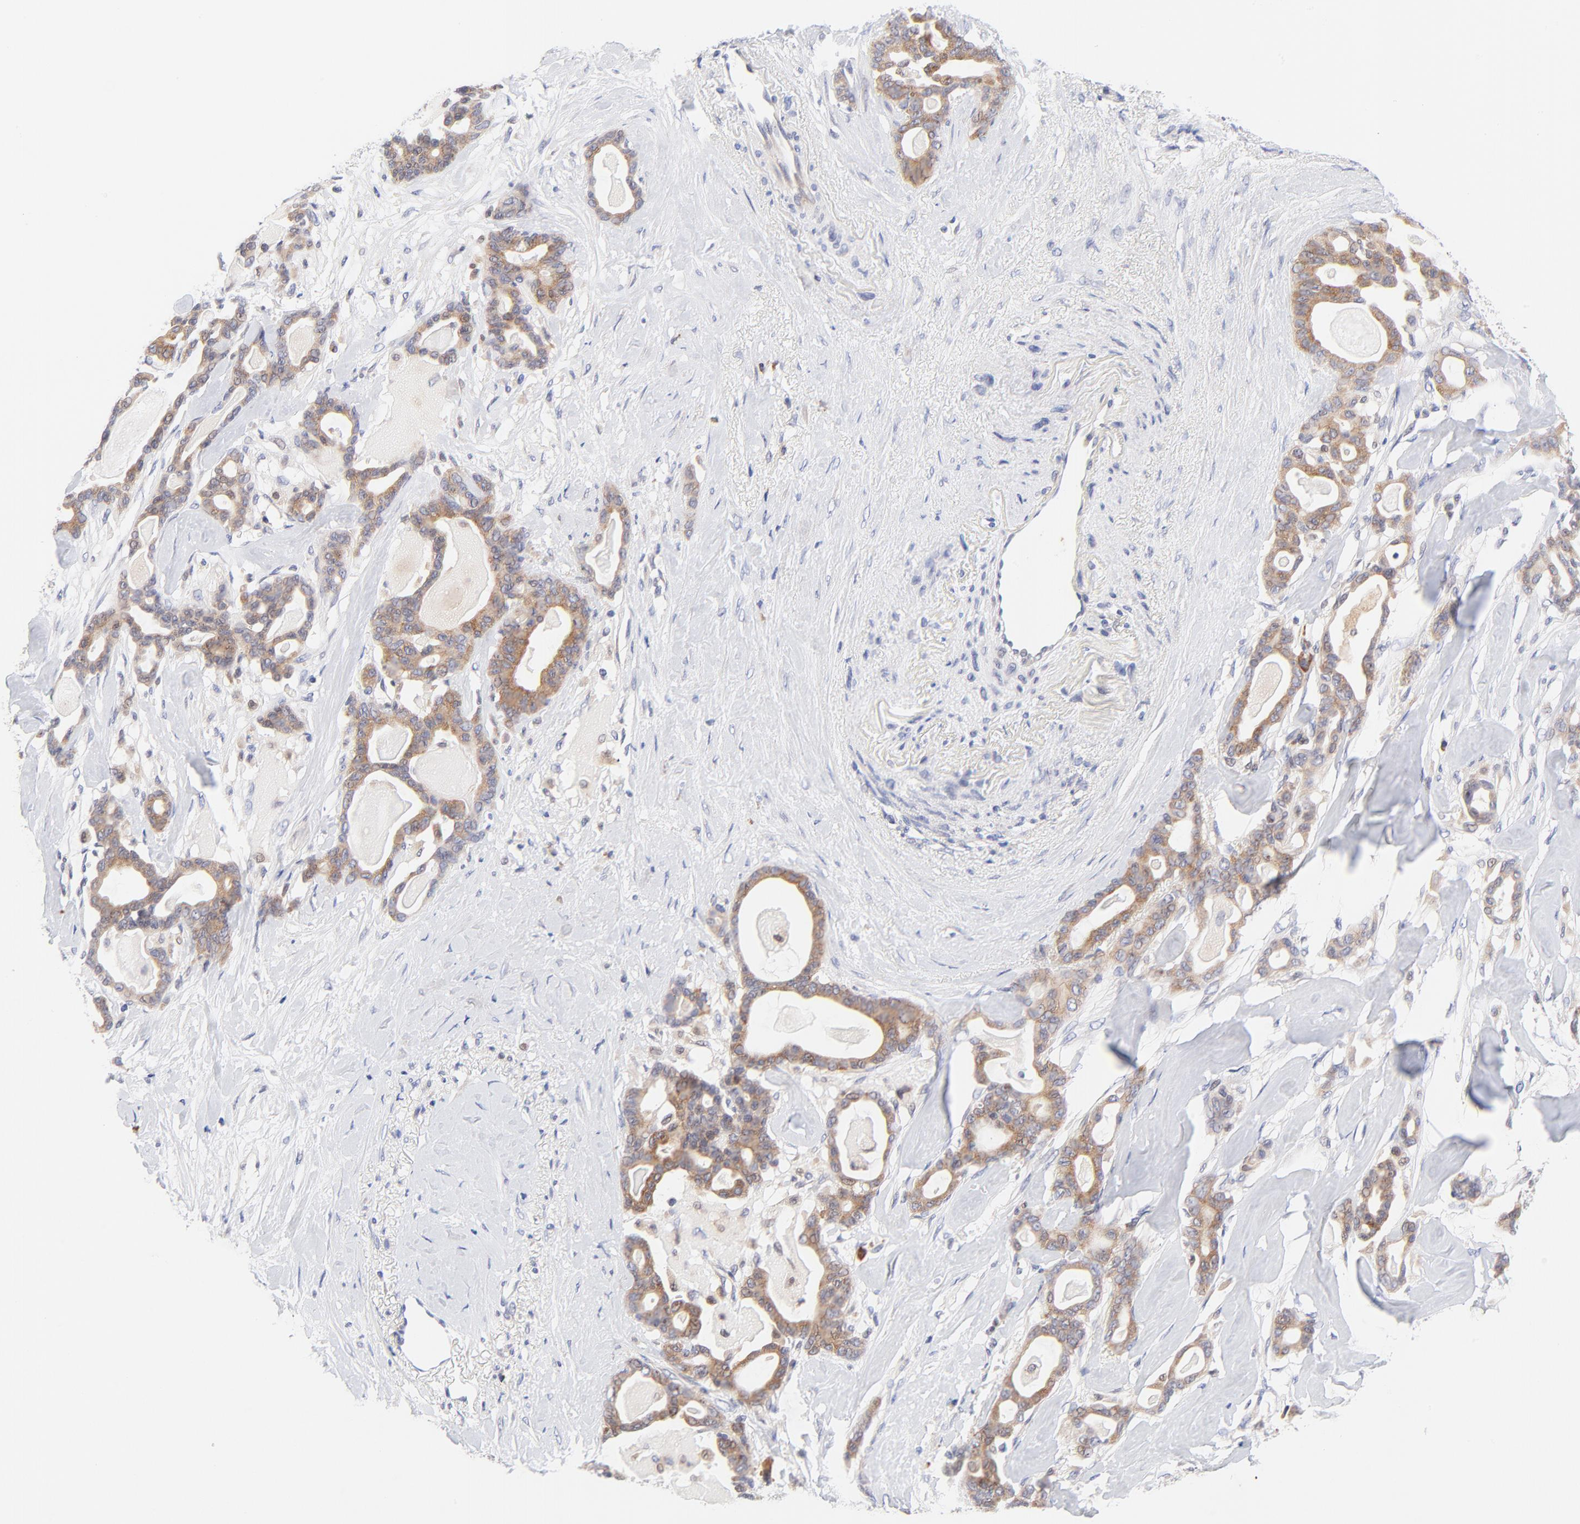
{"staining": {"intensity": "moderate", "quantity": ">75%", "location": "cytoplasmic/membranous"}, "tissue": "pancreatic cancer", "cell_type": "Tumor cells", "image_type": "cancer", "snomed": [{"axis": "morphology", "description": "Adenocarcinoma, NOS"}, {"axis": "topography", "description": "Pancreas"}], "caption": "IHC of human pancreatic cancer (adenocarcinoma) demonstrates medium levels of moderate cytoplasmic/membranous staining in approximately >75% of tumor cells.", "gene": "AFF2", "patient": {"sex": "male", "age": 63}}